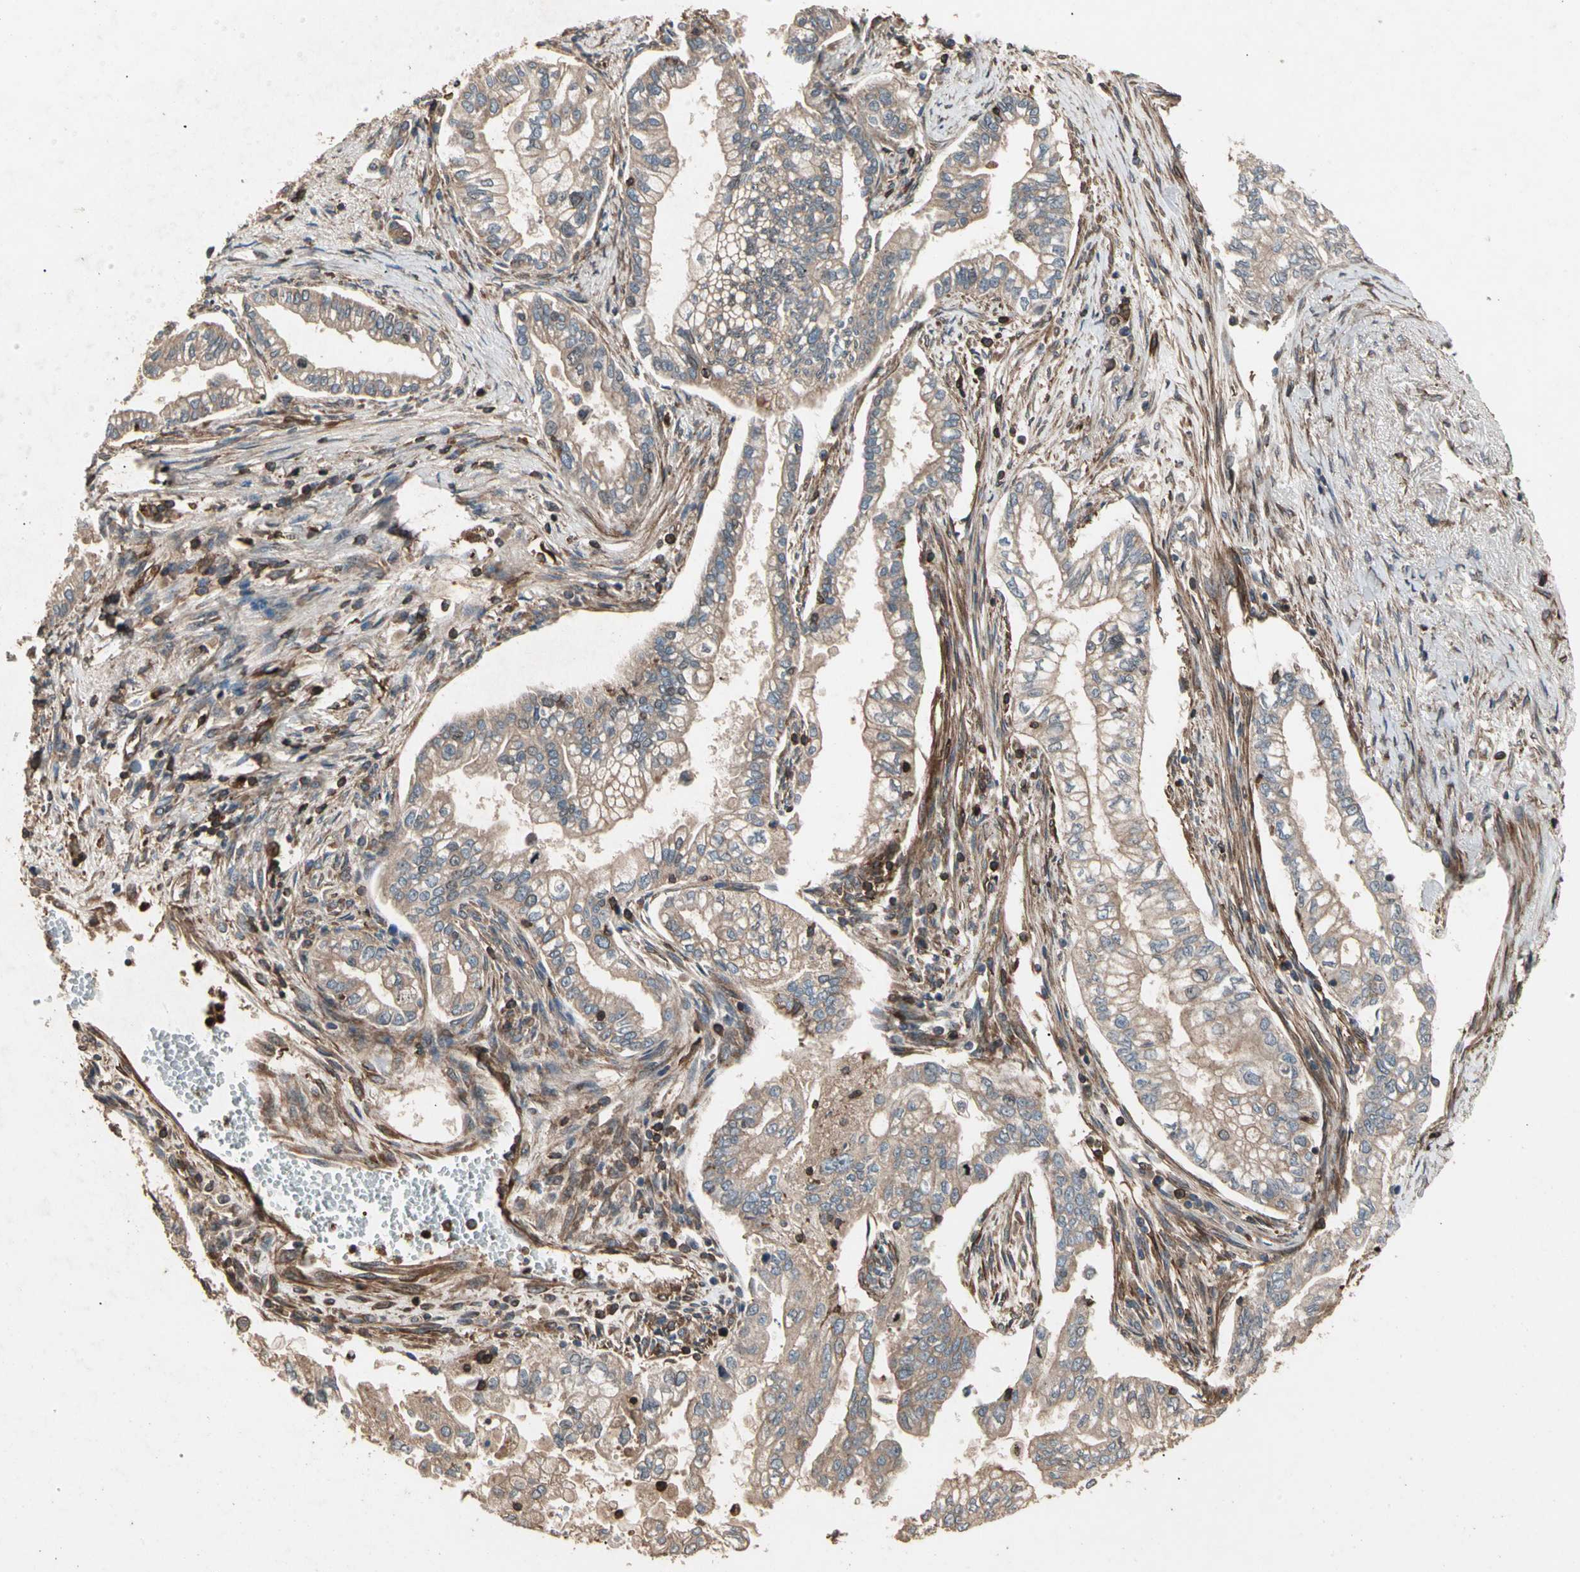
{"staining": {"intensity": "moderate", "quantity": ">75%", "location": "cytoplasmic/membranous"}, "tissue": "pancreatic cancer", "cell_type": "Tumor cells", "image_type": "cancer", "snomed": [{"axis": "morphology", "description": "Normal tissue, NOS"}, {"axis": "topography", "description": "Pancreas"}], "caption": "Pancreatic cancer stained with DAB immunohistochemistry (IHC) exhibits medium levels of moderate cytoplasmic/membranous positivity in approximately >75% of tumor cells.", "gene": "AGBL2", "patient": {"sex": "male", "age": 42}}